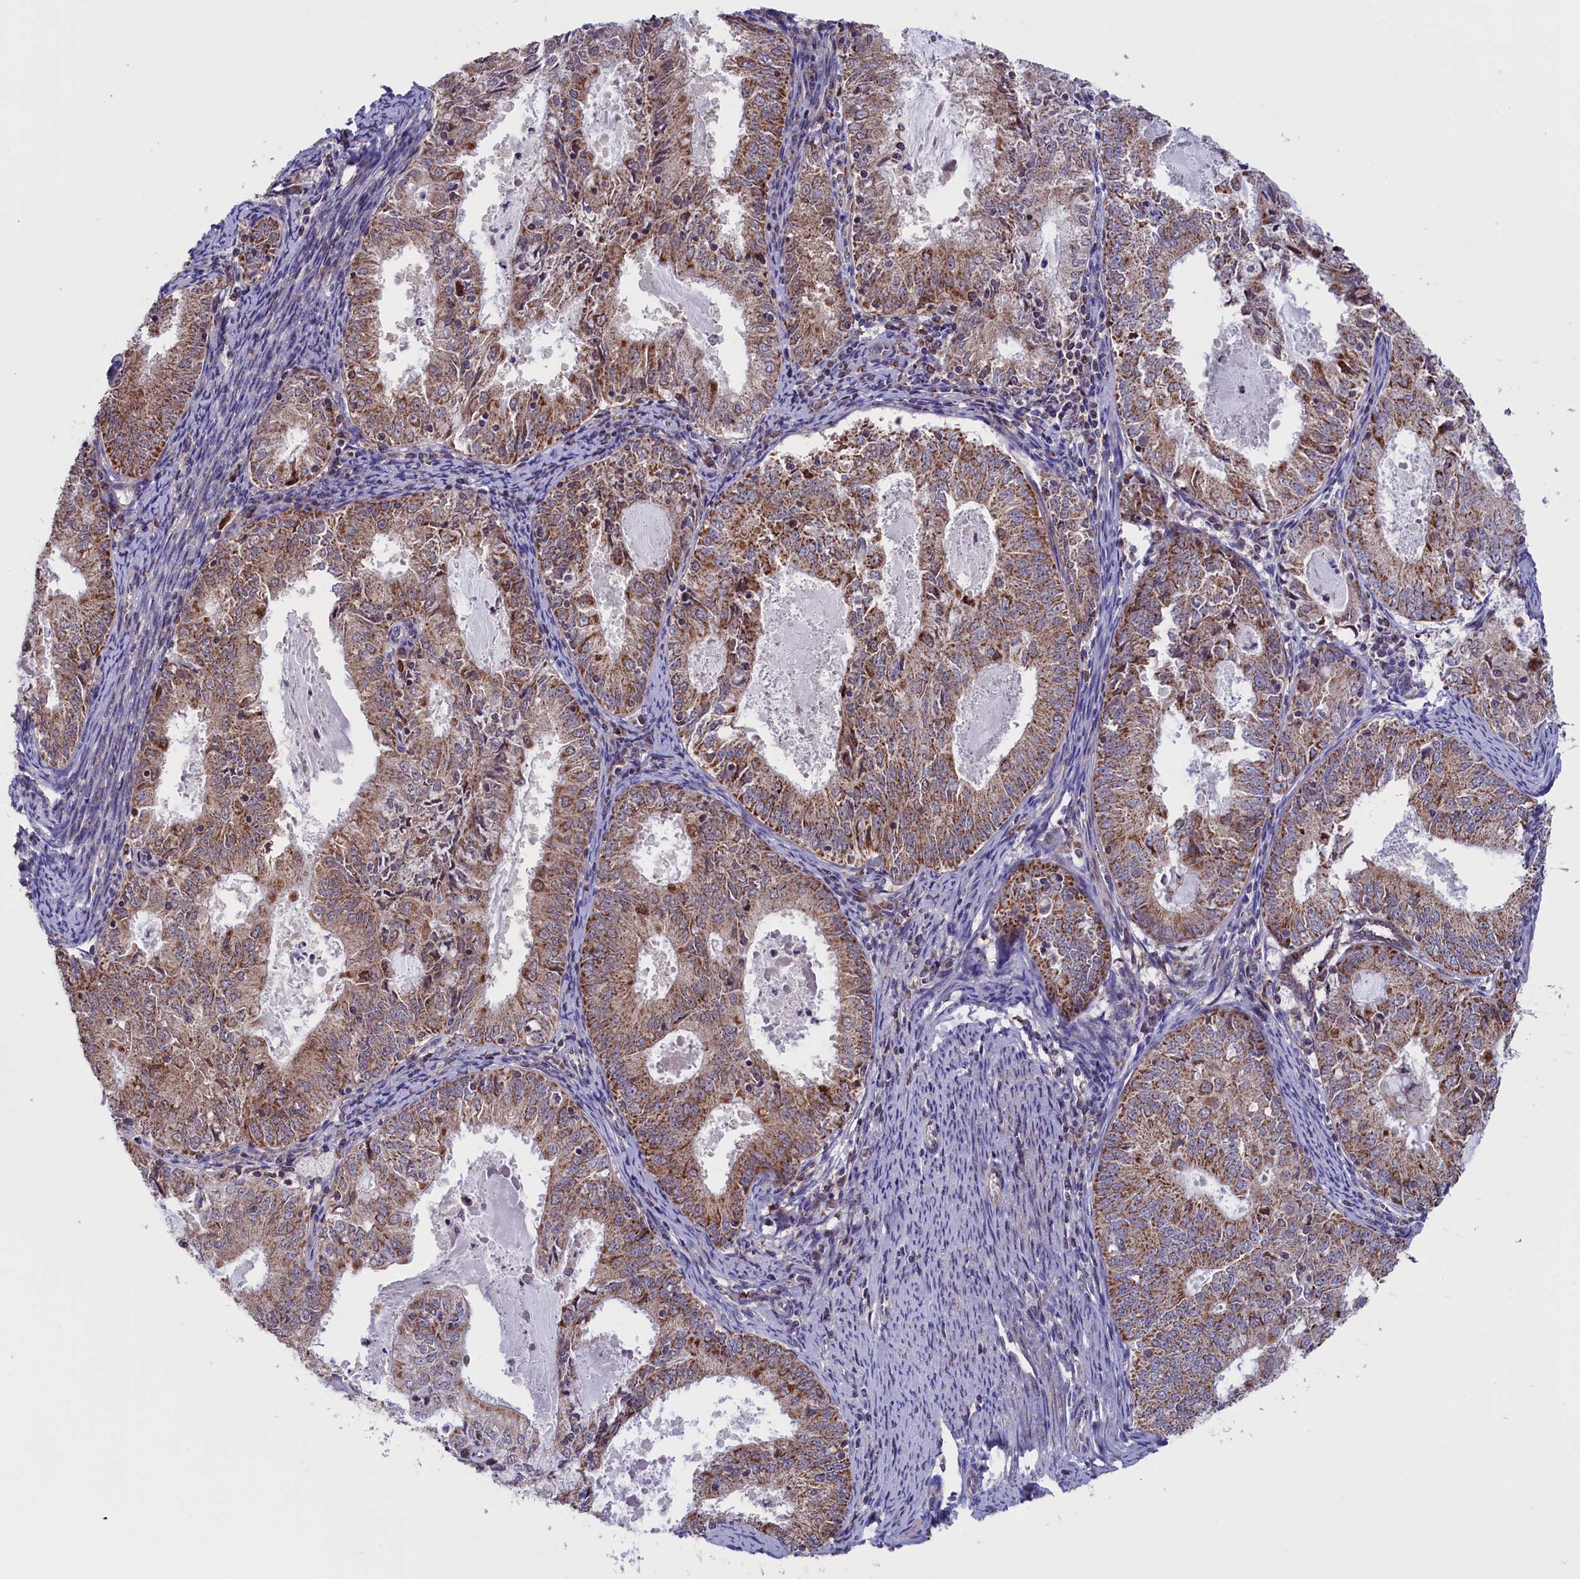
{"staining": {"intensity": "moderate", "quantity": ">75%", "location": "cytoplasmic/membranous"}, "tissue": "endometrial cancer", "cell_type": "Tumor cells", "image_type": "cancer", "snomed": [{"axis": "morphology", "description": "Adenocarcinoma, NOS"}, {"axis": "topography", "description": "Endometrium"}], "caption": "An immunohistochemistry photomicrograph of tumor tissue is shown. Protein staining in brown labels moderate cytoplasmic/membranous positivity in endometrial adenocarcinoma within tumor cells.", "gene": "TIMM44", "patient": {"sex": "female", "age": 57}}